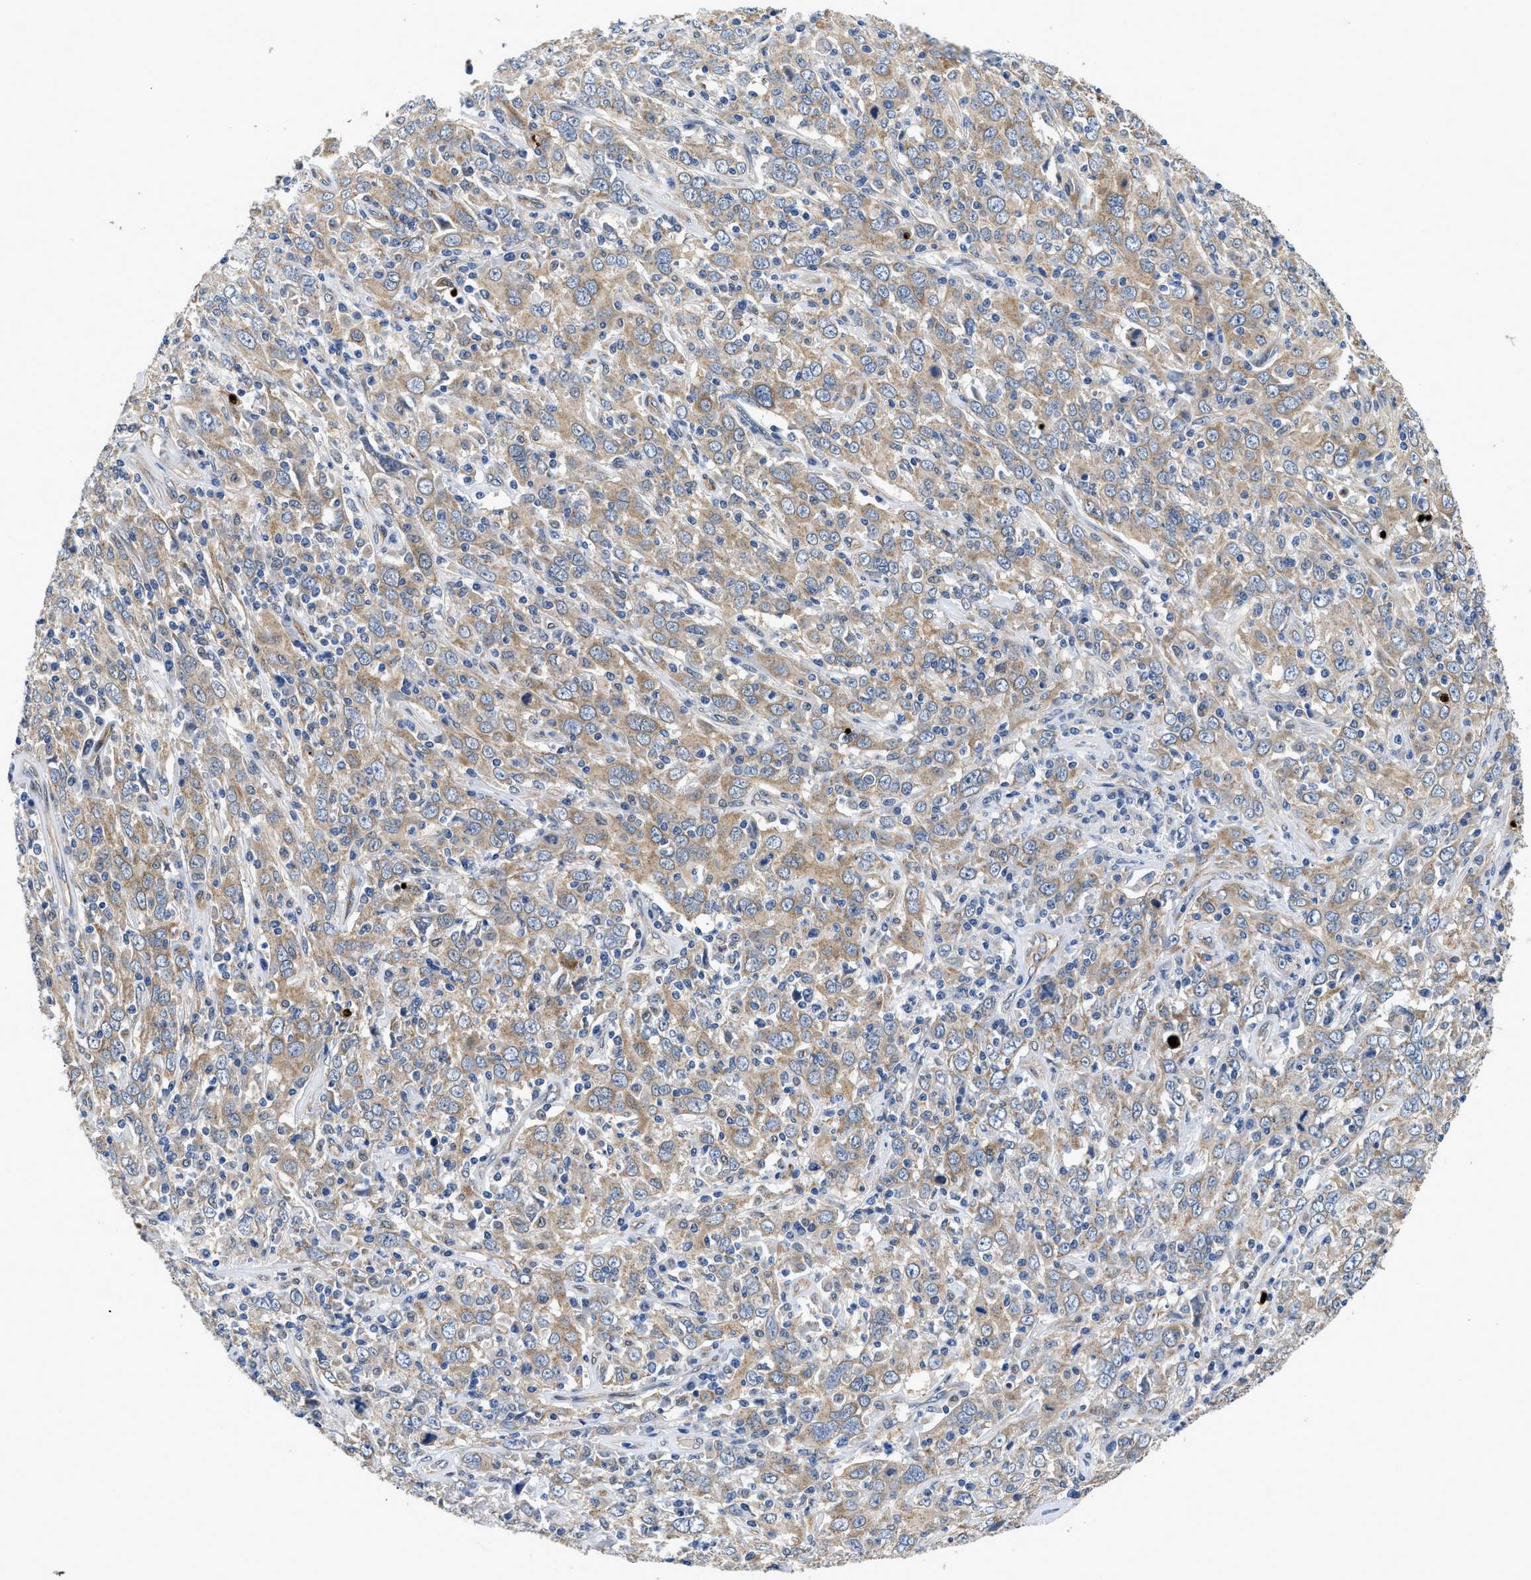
{"staining": {"intensity": "weak", "quantity": ">75%", "location": "cytoplasmic/membranous"}, "tissue": "cervical cancer", "cell_type": "Tumor cells", "image_type": "cancer", "snomed": [{"axis": "morphology", "description": "Squamous cell carcinoma, NOS"}, {"axis": "topography", "description": "Cervix"}], "caption": "Immunohistochemical staining of human cervical squamous cell carcinoma reveals low levels of weak cytoplasmic/membranous expression in about >75% of tumor cells.", "gene": "RAPH1", "patient": {"sex": "female", "age": 46}}